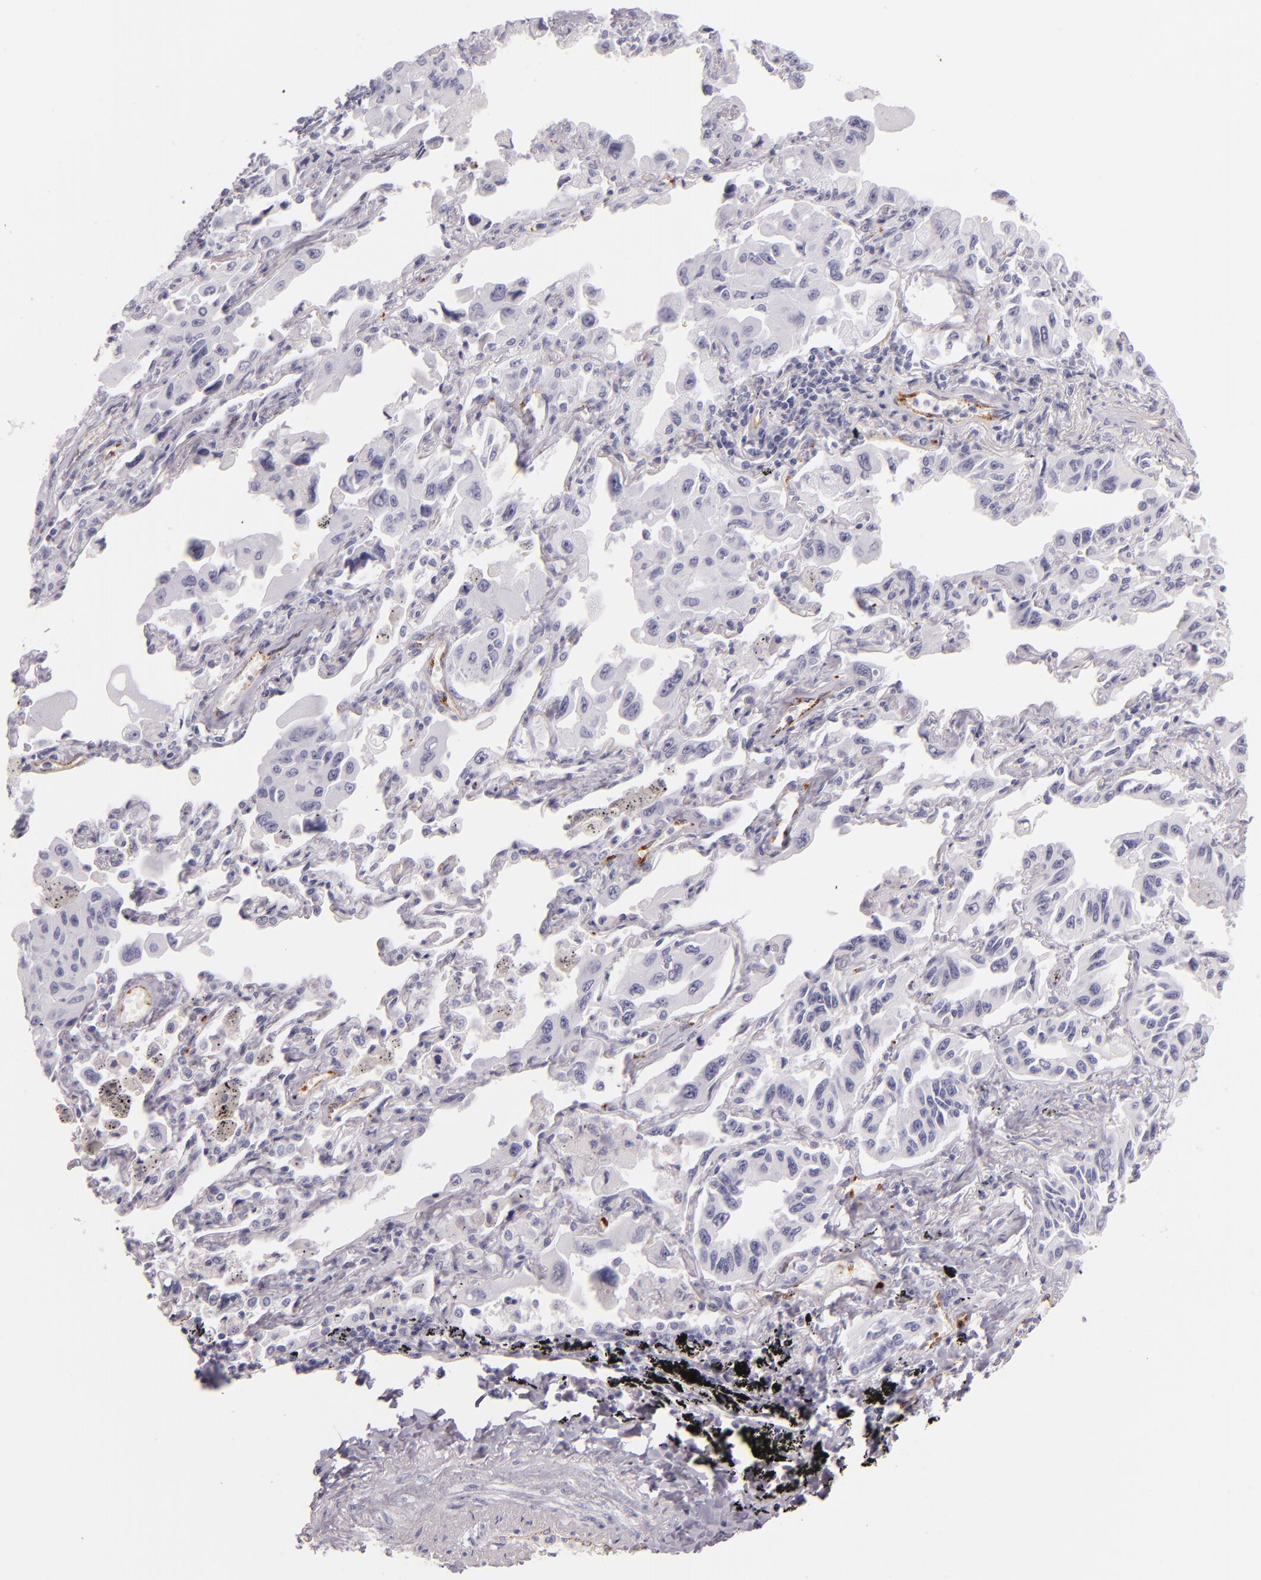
{"staining": {"intensity": "negative", "quantity": "none", "location": "none"}, "tissue": "lung cancer", "cell_type": "Tumor cells", "image_type": "cancer", "snomed": [{"axis": "morphology", "description": "Adenocarcinoma, NOS"}, {"axis": "topography", "description": "Lung"}], "caption": "Tumor cells are negative for brown protein staining in lung cancer. The staining was performed using DAB (3,3'-diaminobenzidine) to visualize the protein expression in brown, while the nuclei were stained in blue with hematoxylin (Magnification: 20x).", "gene": "SELP", "patient": {"sex": "male", "age": 64}}